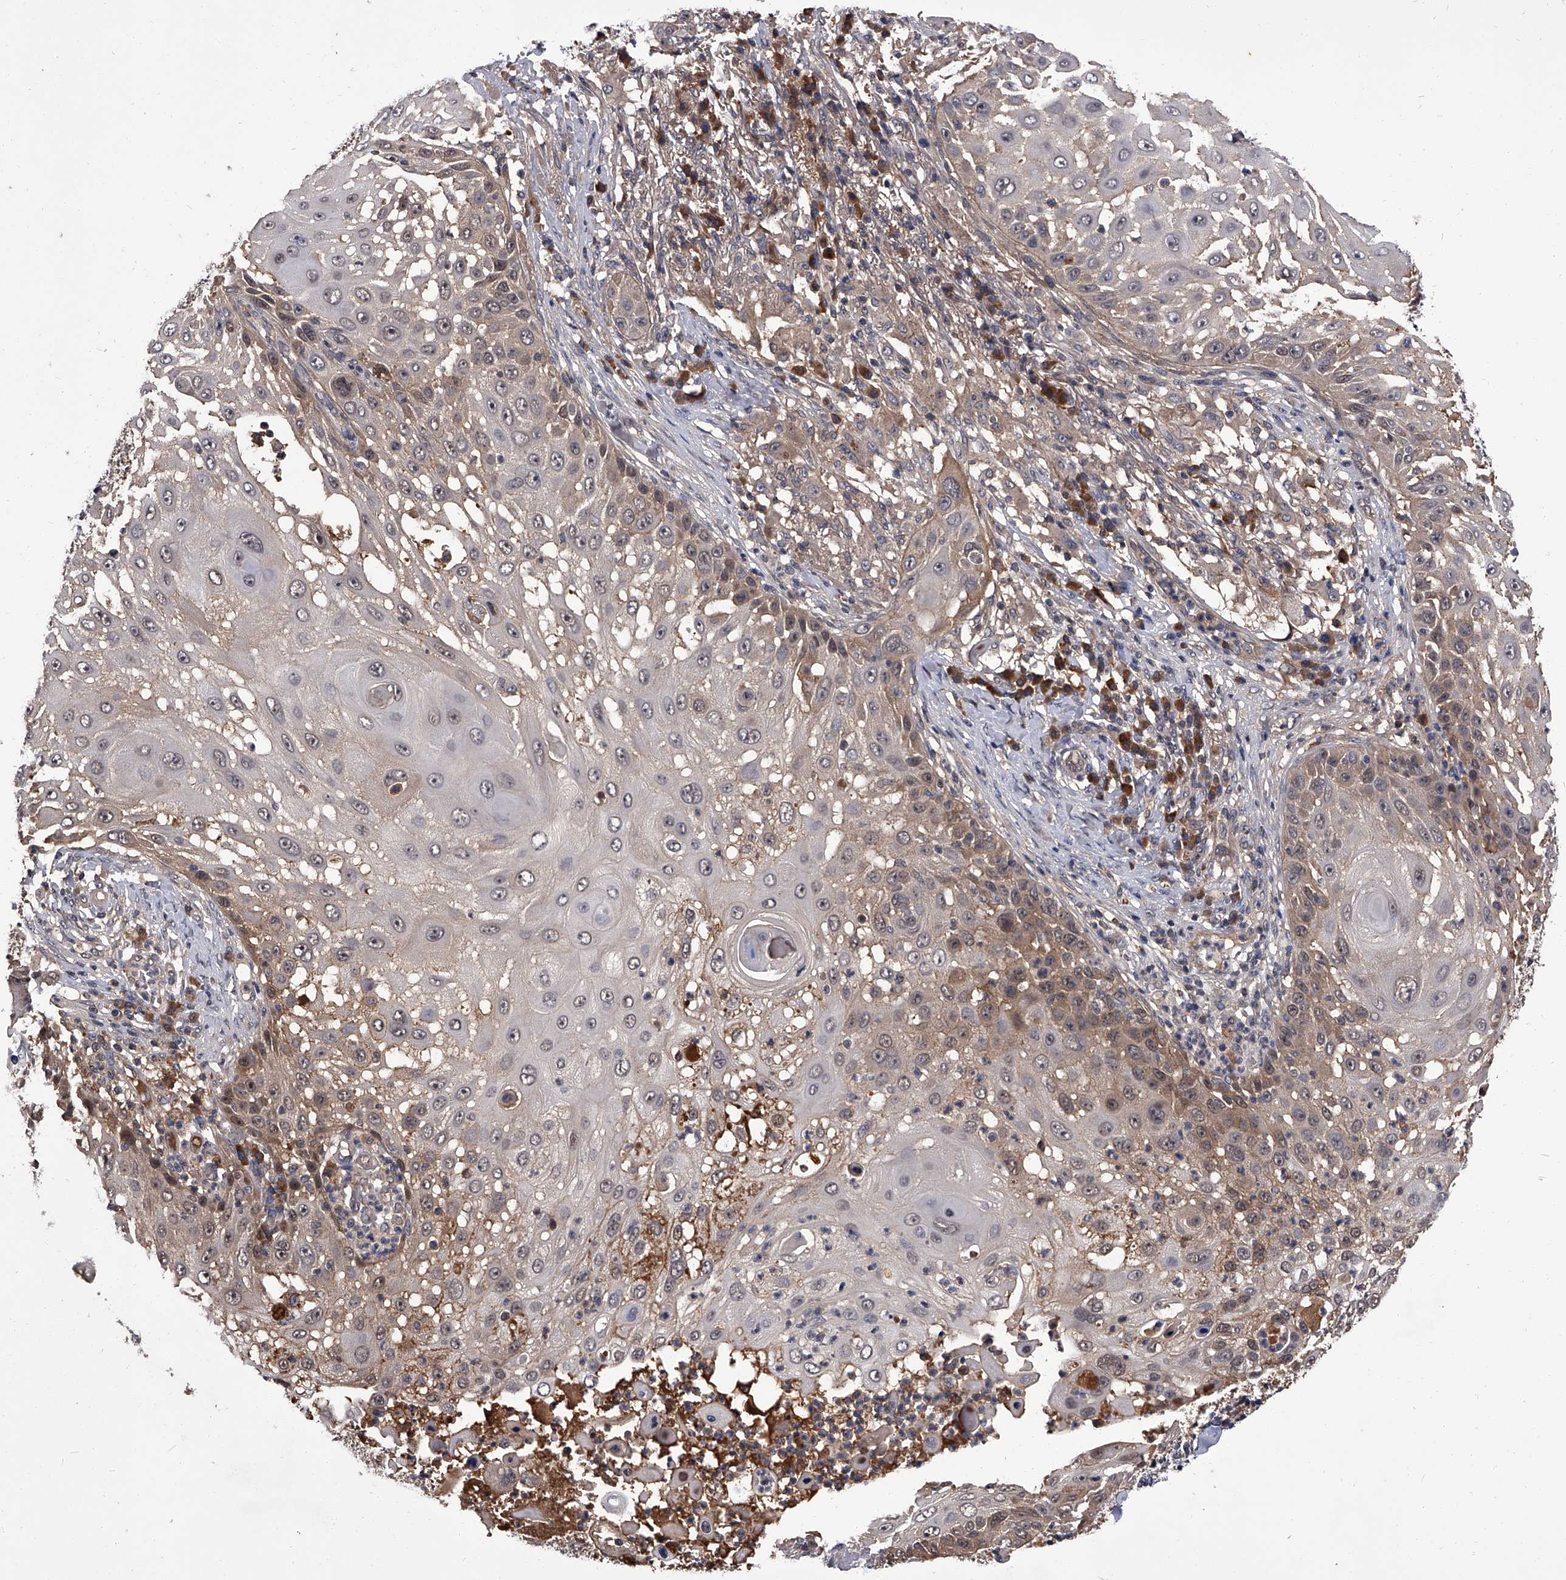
{"staining": {"intensity": "weak", "quantity": "25%-75%", "location": "cytoplasmic/membranous,nuclear"}, "tissue": "skin cancer", "cell_type": "Tumor cells", "image_type": "cancer", "snomed": [{"axis": "morphology", "description": "Squamous cell carcinoma, NOS"}, {"axis": "topography", "description": "Skin"}], "caption": "Protein expression analysis of skin cancer shows weak cytoplasmic/membranous and nuclear positivity in approximately 25%-75% of tumor cells.", "gene": "SLC18B1", "patient": {"sex": "female", "age": 44}}